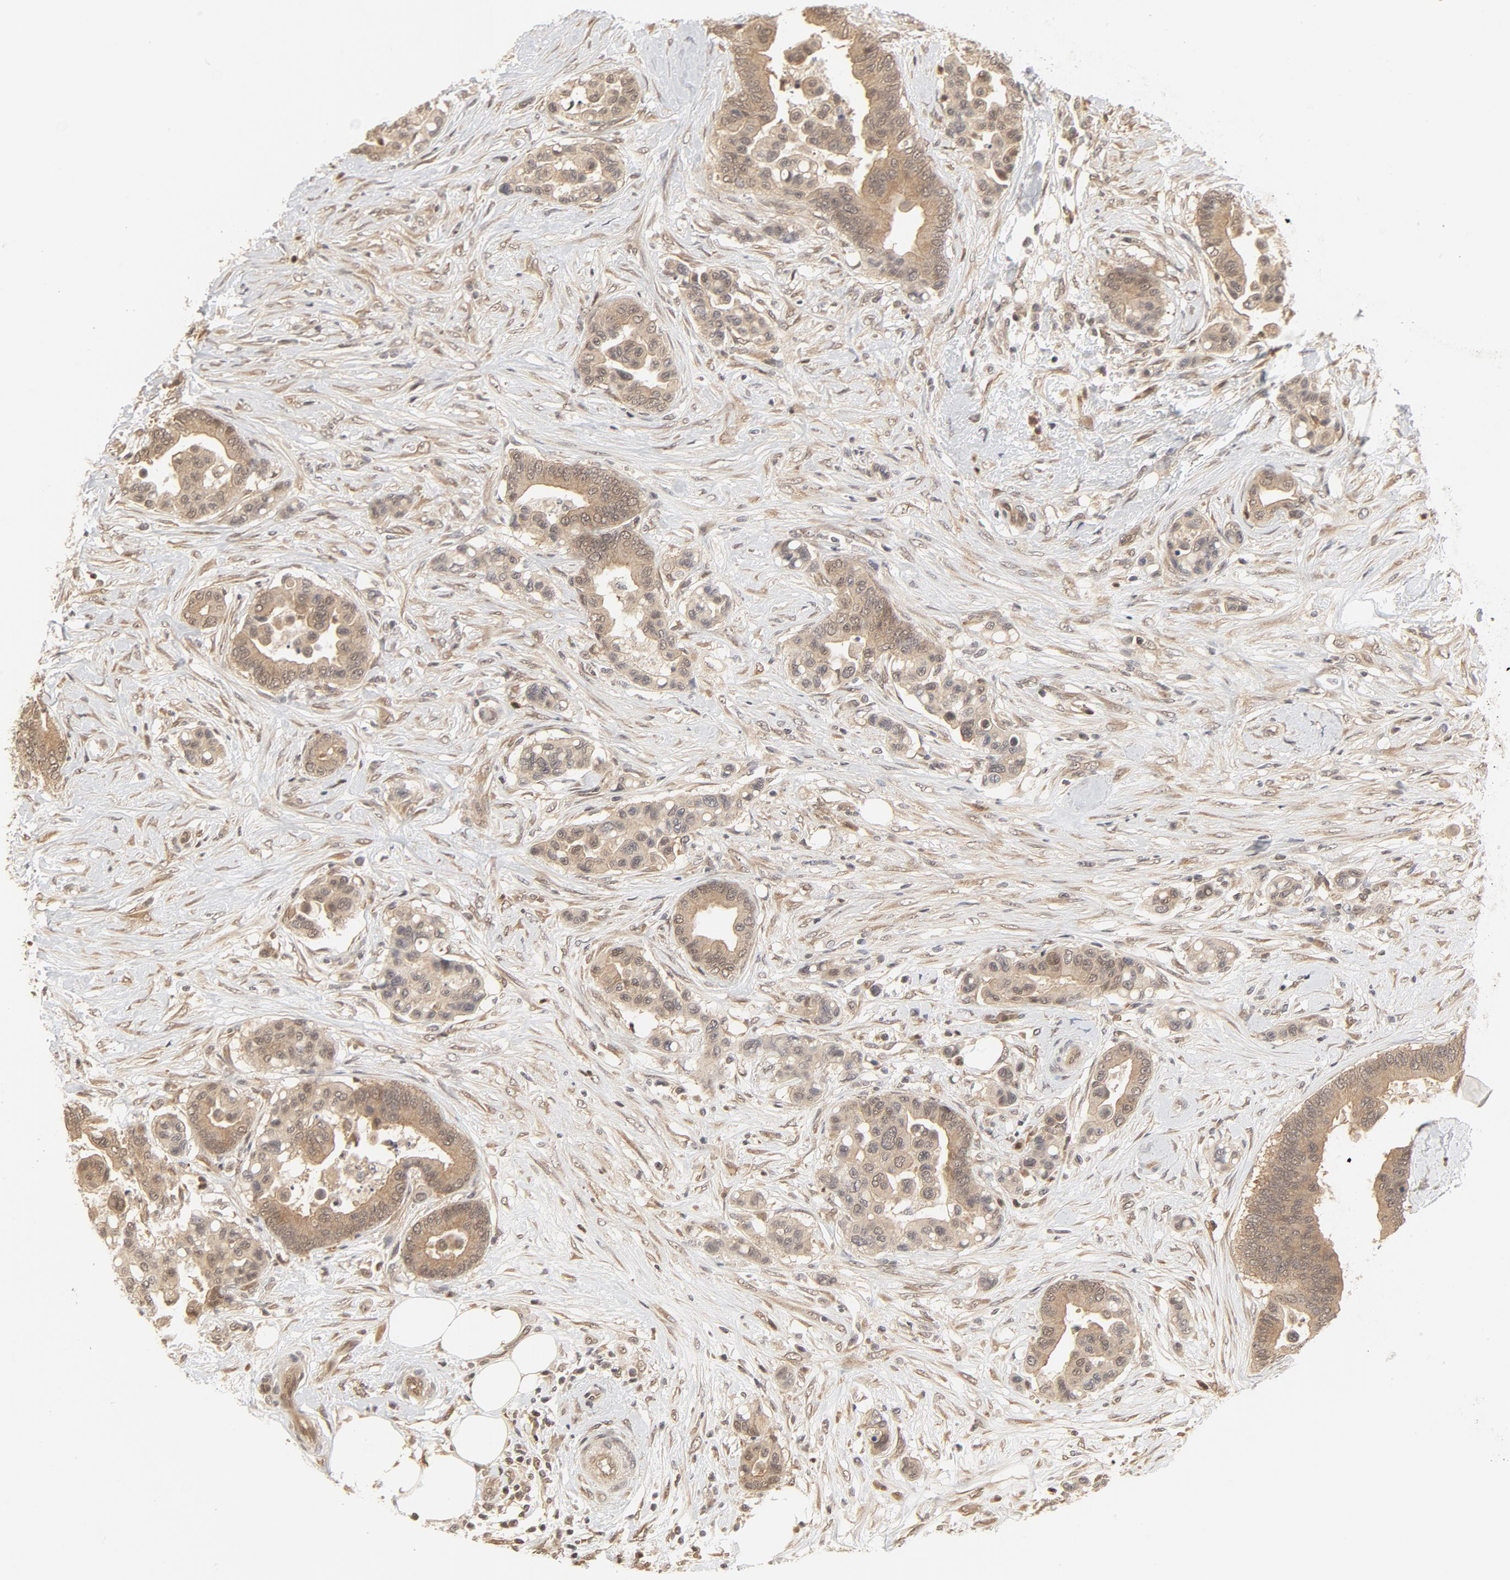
{"staining": {"intensity": "weak", "quantity": ">75%", "location": "cytoplasmic/membranous,nuclear"}, "tissue": "colorectal cancer", "cell_type": "Tumor cells", "image_type": "cancer", "snomed": [{"axis": "morphology", "description": "Adenocarcinoma, NOS"}, {"axis": "topography", "description": "Colon"}], "caption": "The image displays staining of adenocarcinoma (colorectal), revealing weak cytoplasmic/membranous and nuclear protein expression (brown color) within tumor cells.", "gene": "NEDD8", "patient": {"sex": "male", "age": 82}}